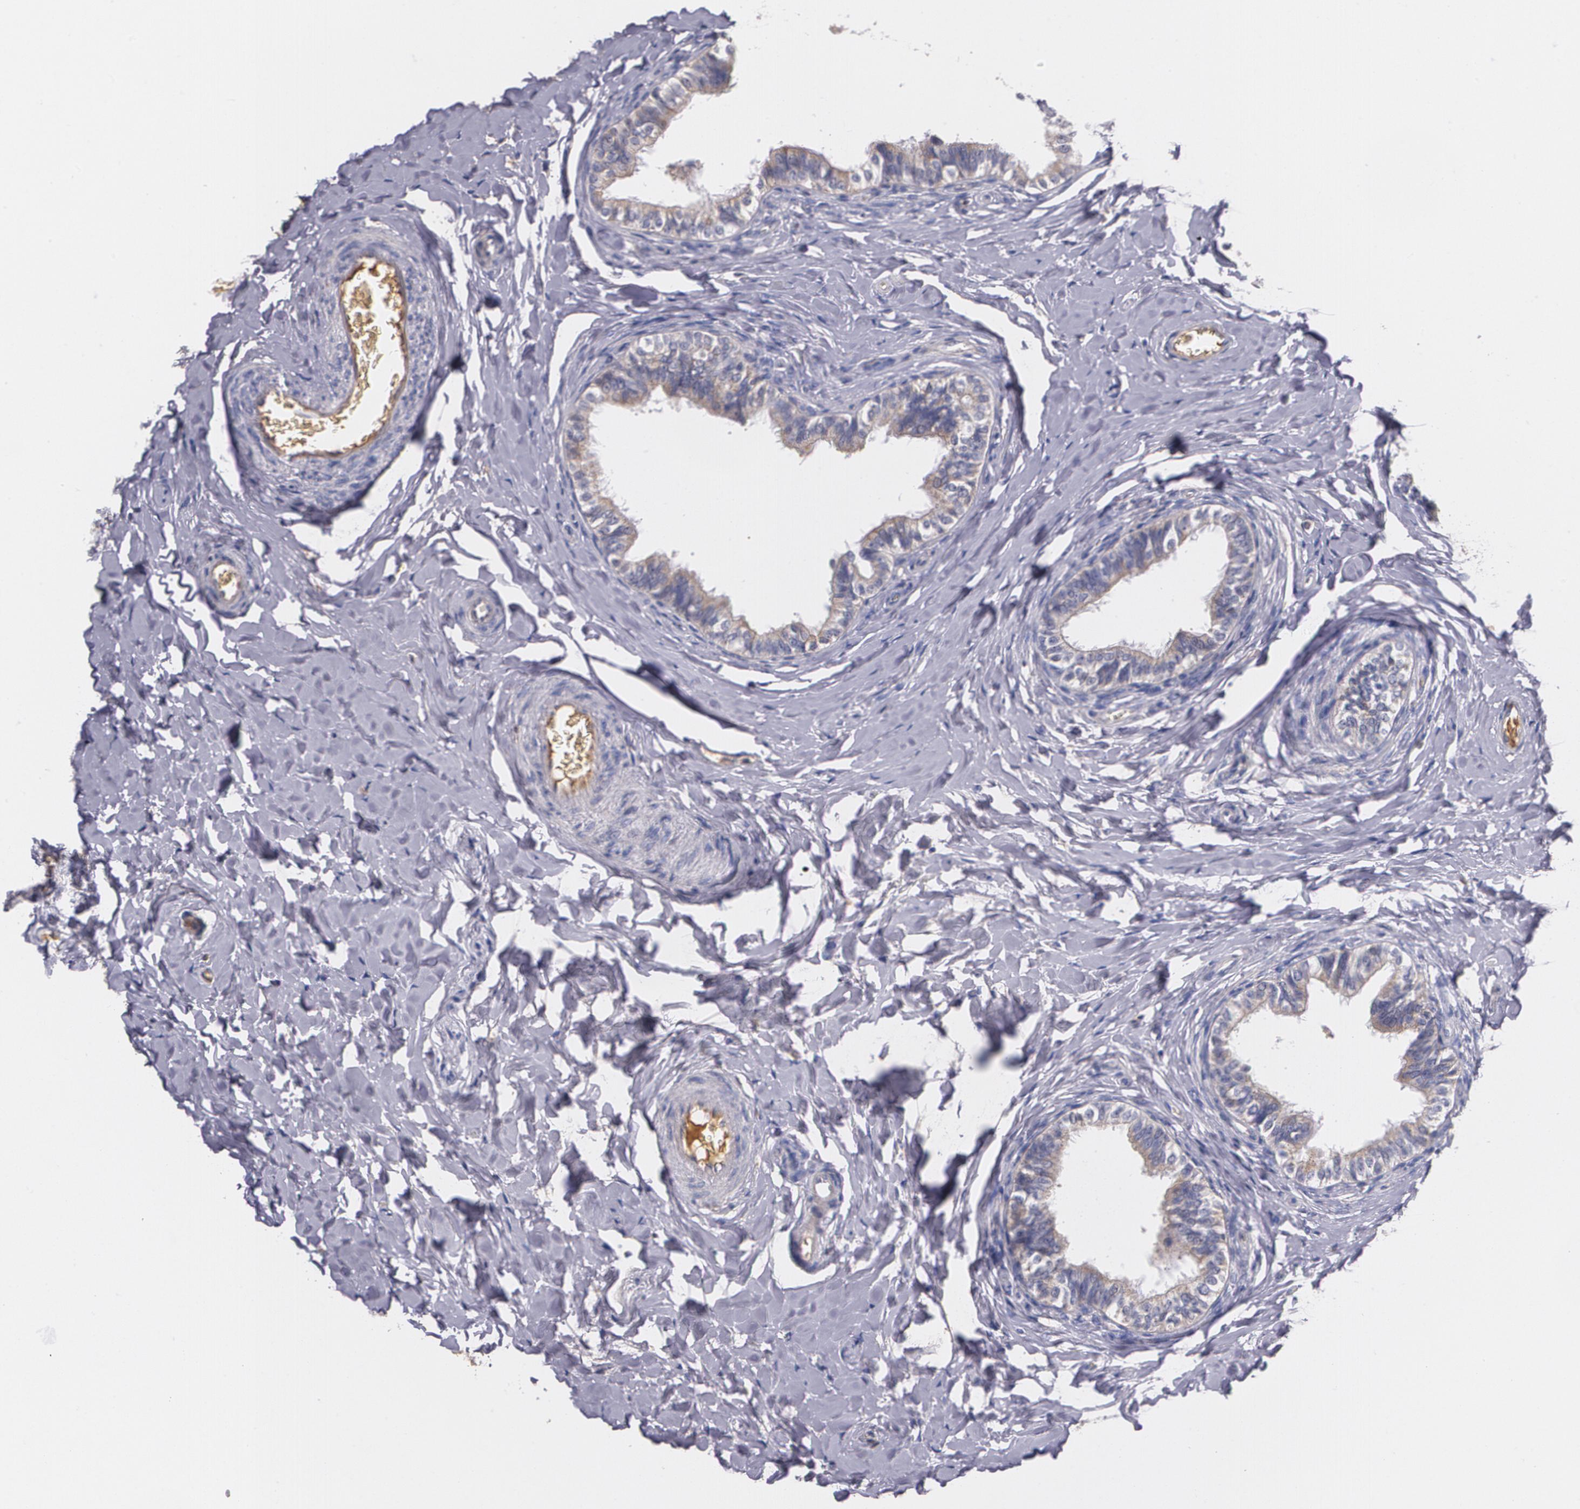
{"staining": {"intensity": "moderate", "quantity": "25%-75%", "location": "cytoplasmic/membranous"}, "tissue": "epididymis", "cell_type": "Glandular cells", "image_type": "normal", "snomed": [{"axis": "morphology", "description": "Normal tissue, NOS"}, {"axis": "topography", "description": "Soft tissue"}, {"axis": "topography", "description": "Epididymis"}], "caption": "High-magnification brightfield microscopy of benign epididymis stained with DAB (3,3'-diaminobenzidine) (brown) and counterstained with hematoxylin (blue). glandular cells exhibit moderate cytoplasmic/membranous expression is seen in approximately25%-75% of cells.", "gene": "AMBP", "patient": {"sex": "male", "age": 26}}